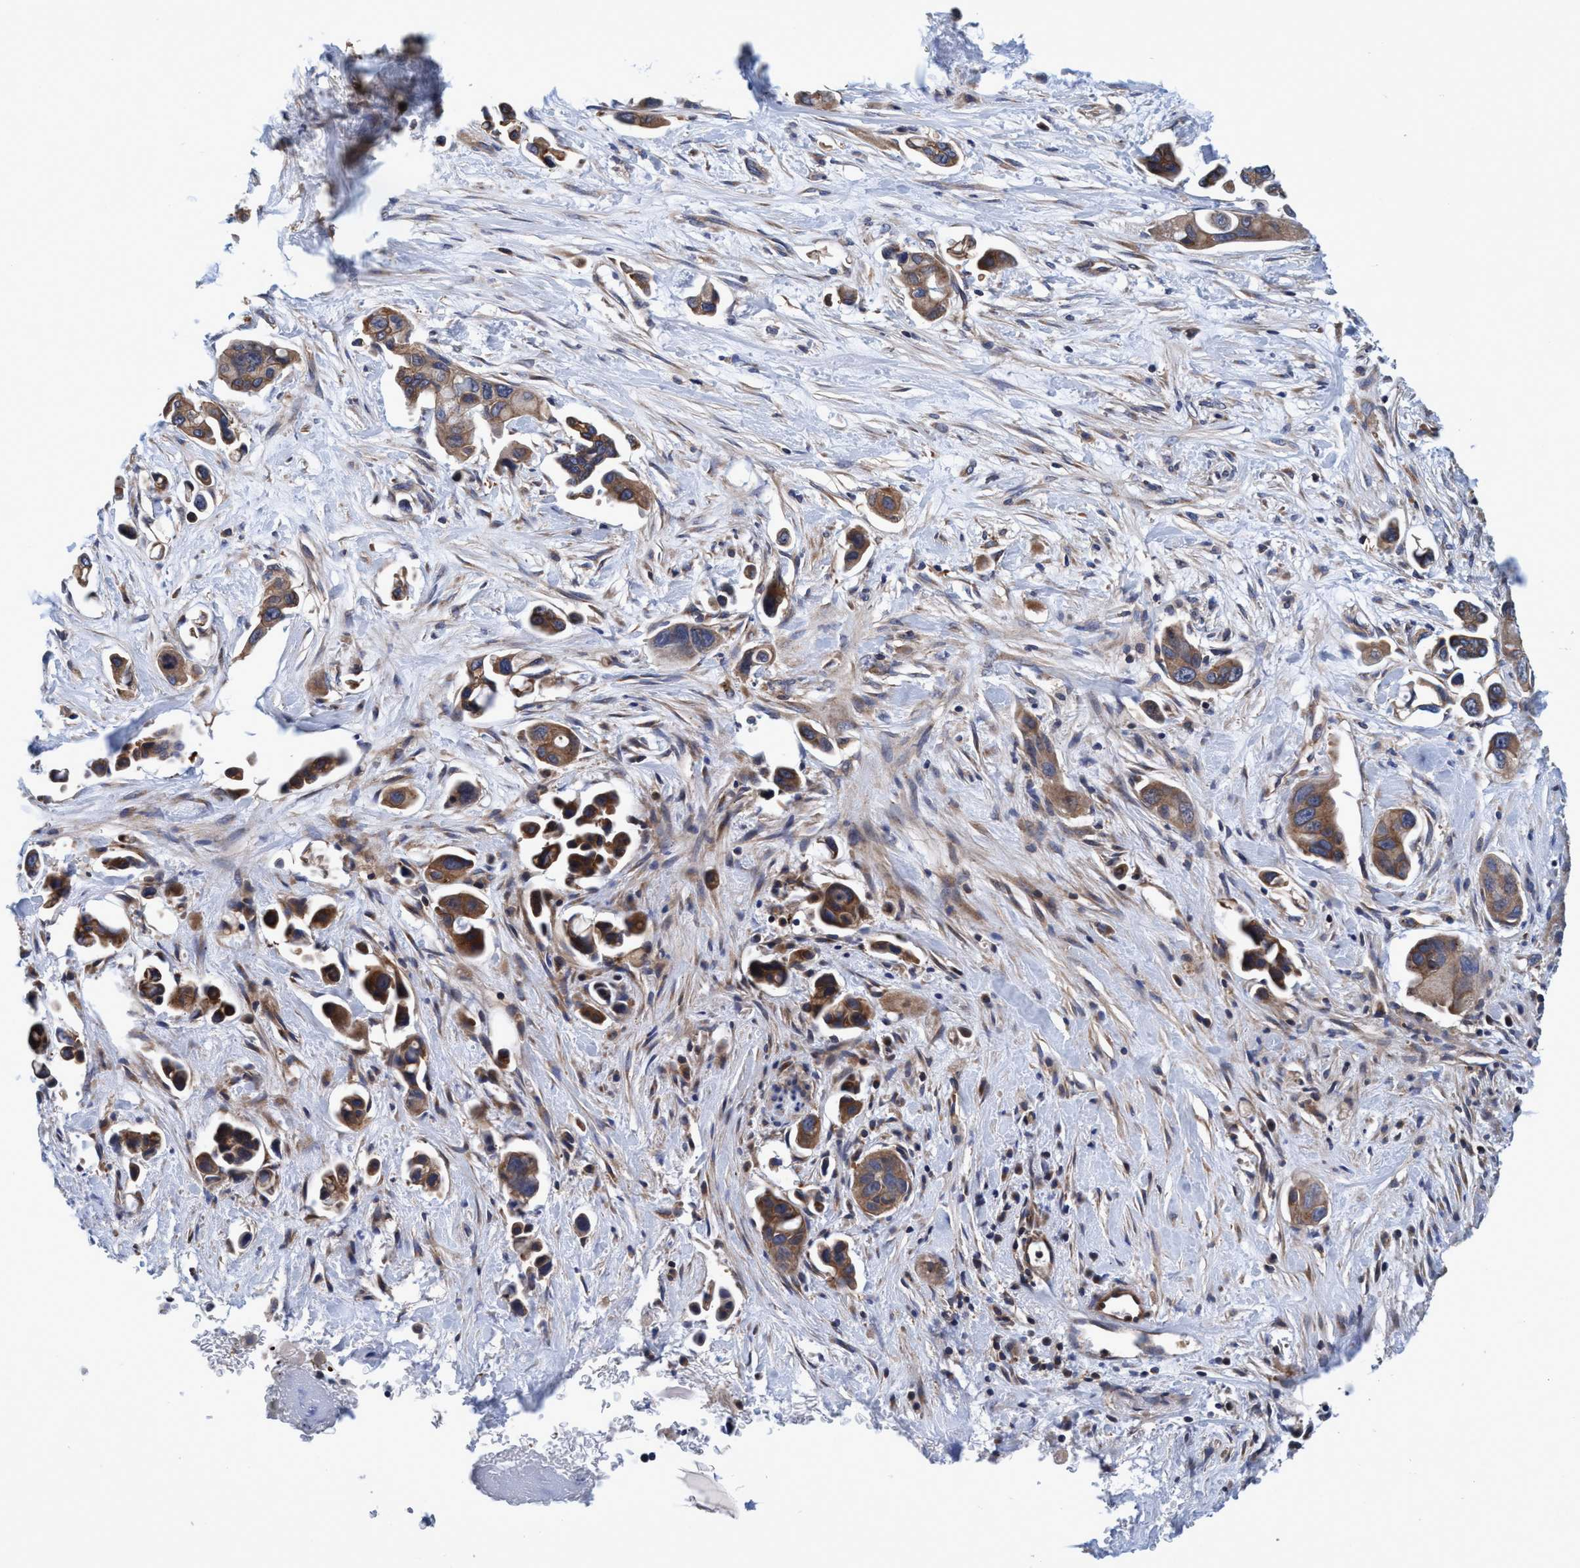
{"staining": {"intensity": "moderate", "quantity": ">75%", "location": "cytoplasmic/membranous"}, "tissue": "pancreatic cancer", "cell_type": "Tumor cells", "image_type": "cancer", "snomed": [{"axis": "morphology", "description": "Adenocarcinoma, NOS"}, {"axis": "topography", "description": "Pancreas"}], "caption": "A histopathology image showing moderate cytoplasmic/membranous expression in about >75% of tumor cells in adenocarcinoma (pancreatic), as visualized by brown immunohistochemical staining.", "gene": "CALCOCO2", "patient": {"sex": "male", "age": 53}}